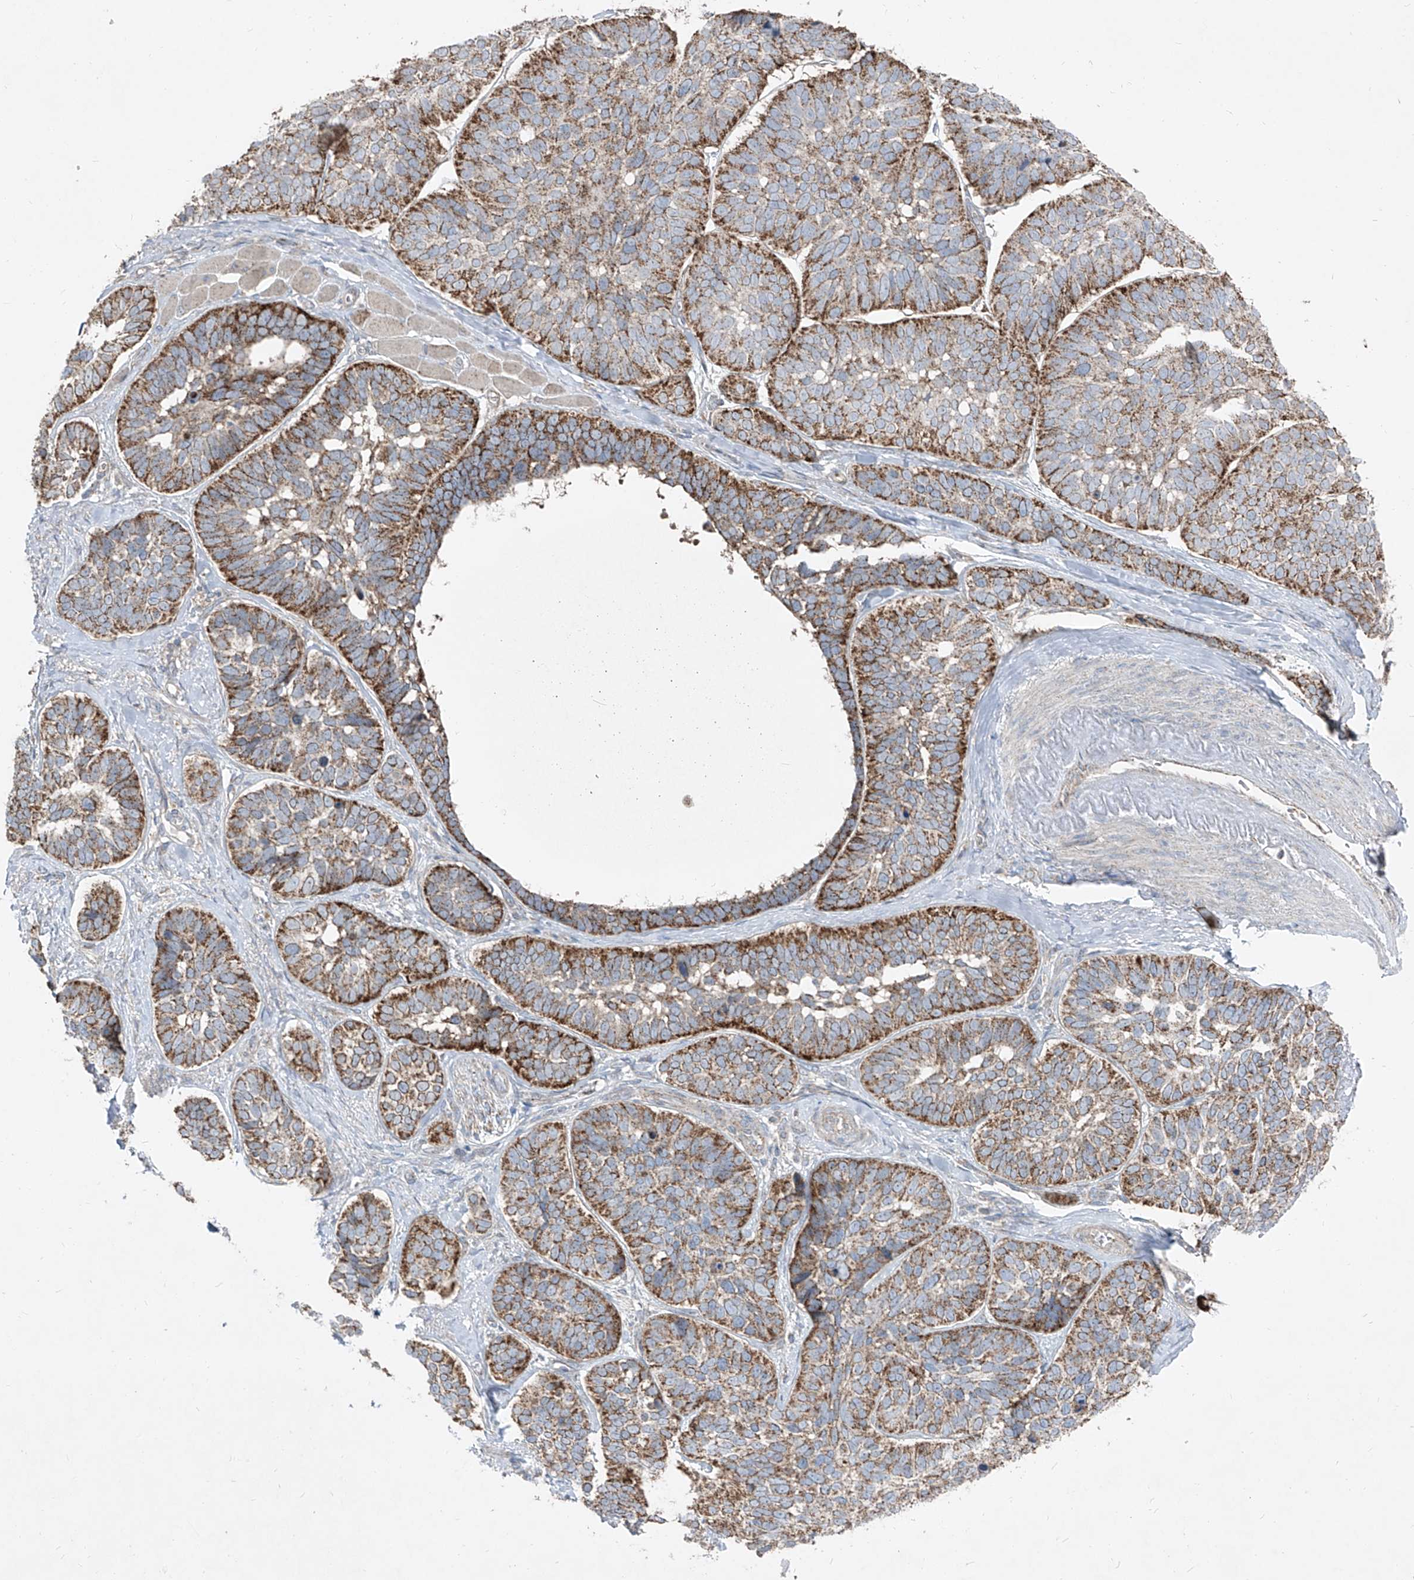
{"staining": {"intensity": "strong", "quantity": "25%-75%", "location": "cytoplasmic/membranous"}, "tissue": "skin cancer", "cell_type": "Tumor cells", "image_type": "cancer", "snomed": [{"axis": "morphology", "description": "Basal cell carcinoma"}, {"axis": "topography", "description": "Skin"}], "caption": "High-magnification brightfield microscopy of skin cancer (basal cell carcinoma) stained with DAB (3,3'-diaminobenzidine) (brown) and counterstained with hematoxylin (blue). tumor cells exhibit strong cytoplasmic/membranous expression is appreciated in about25%-75% of cells. The staining was performed using DAB (3,3'-diaminobenzidine) to visualize the protein expression in brown, while the nuclei were stained in blue with hematoxylin (Magnification: 20x).", "gene": "ABCD3", "patient": {"sex": "male", "age": 62}}